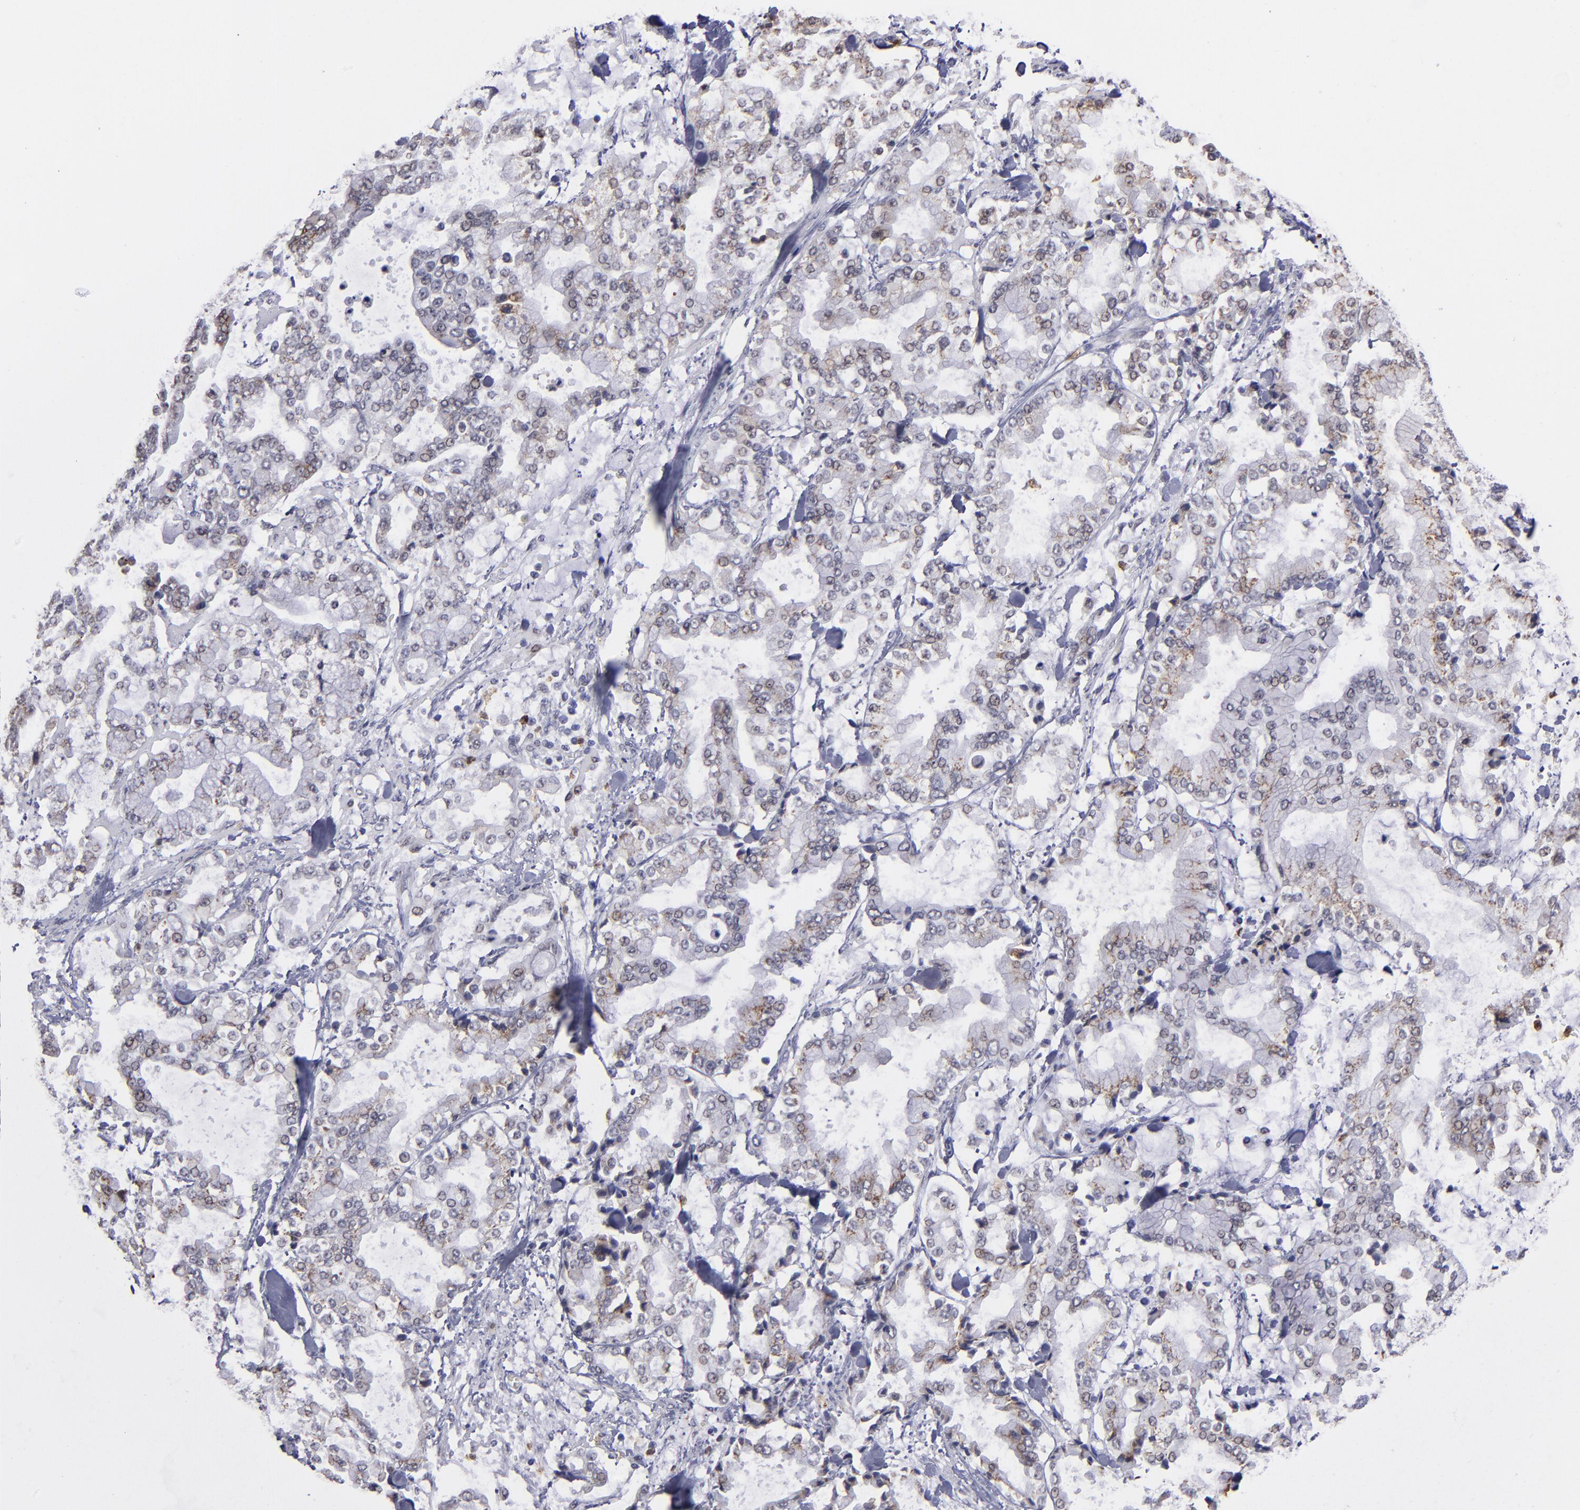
{"staining": {"intensity": "weak", "quantity": "25%-75%", "location": "cytoplasmic/membranous"}, "tissue": "stomach cancer", "cell_type": "Tumor cells", "image_type": "cancer", "snomed": [{"axis": "morphology", "description": "Normal tissue, NOS"}, {"axis": "morphology", "description": "Adenocarcinoma, NOS"}, {"axis": "topography", "description": "Stomach, upper"}, {"axis": "topography", "description": "Stomach"}], "caption": "About 25%-75% of tumor cells in stomach adenocarcinoma show weak cytoplasmic/membranous protein expression as visualized by brown immunohistochemical staining.", "gene": "RREB1", "patient": {"sex": "male", "age": 76}}